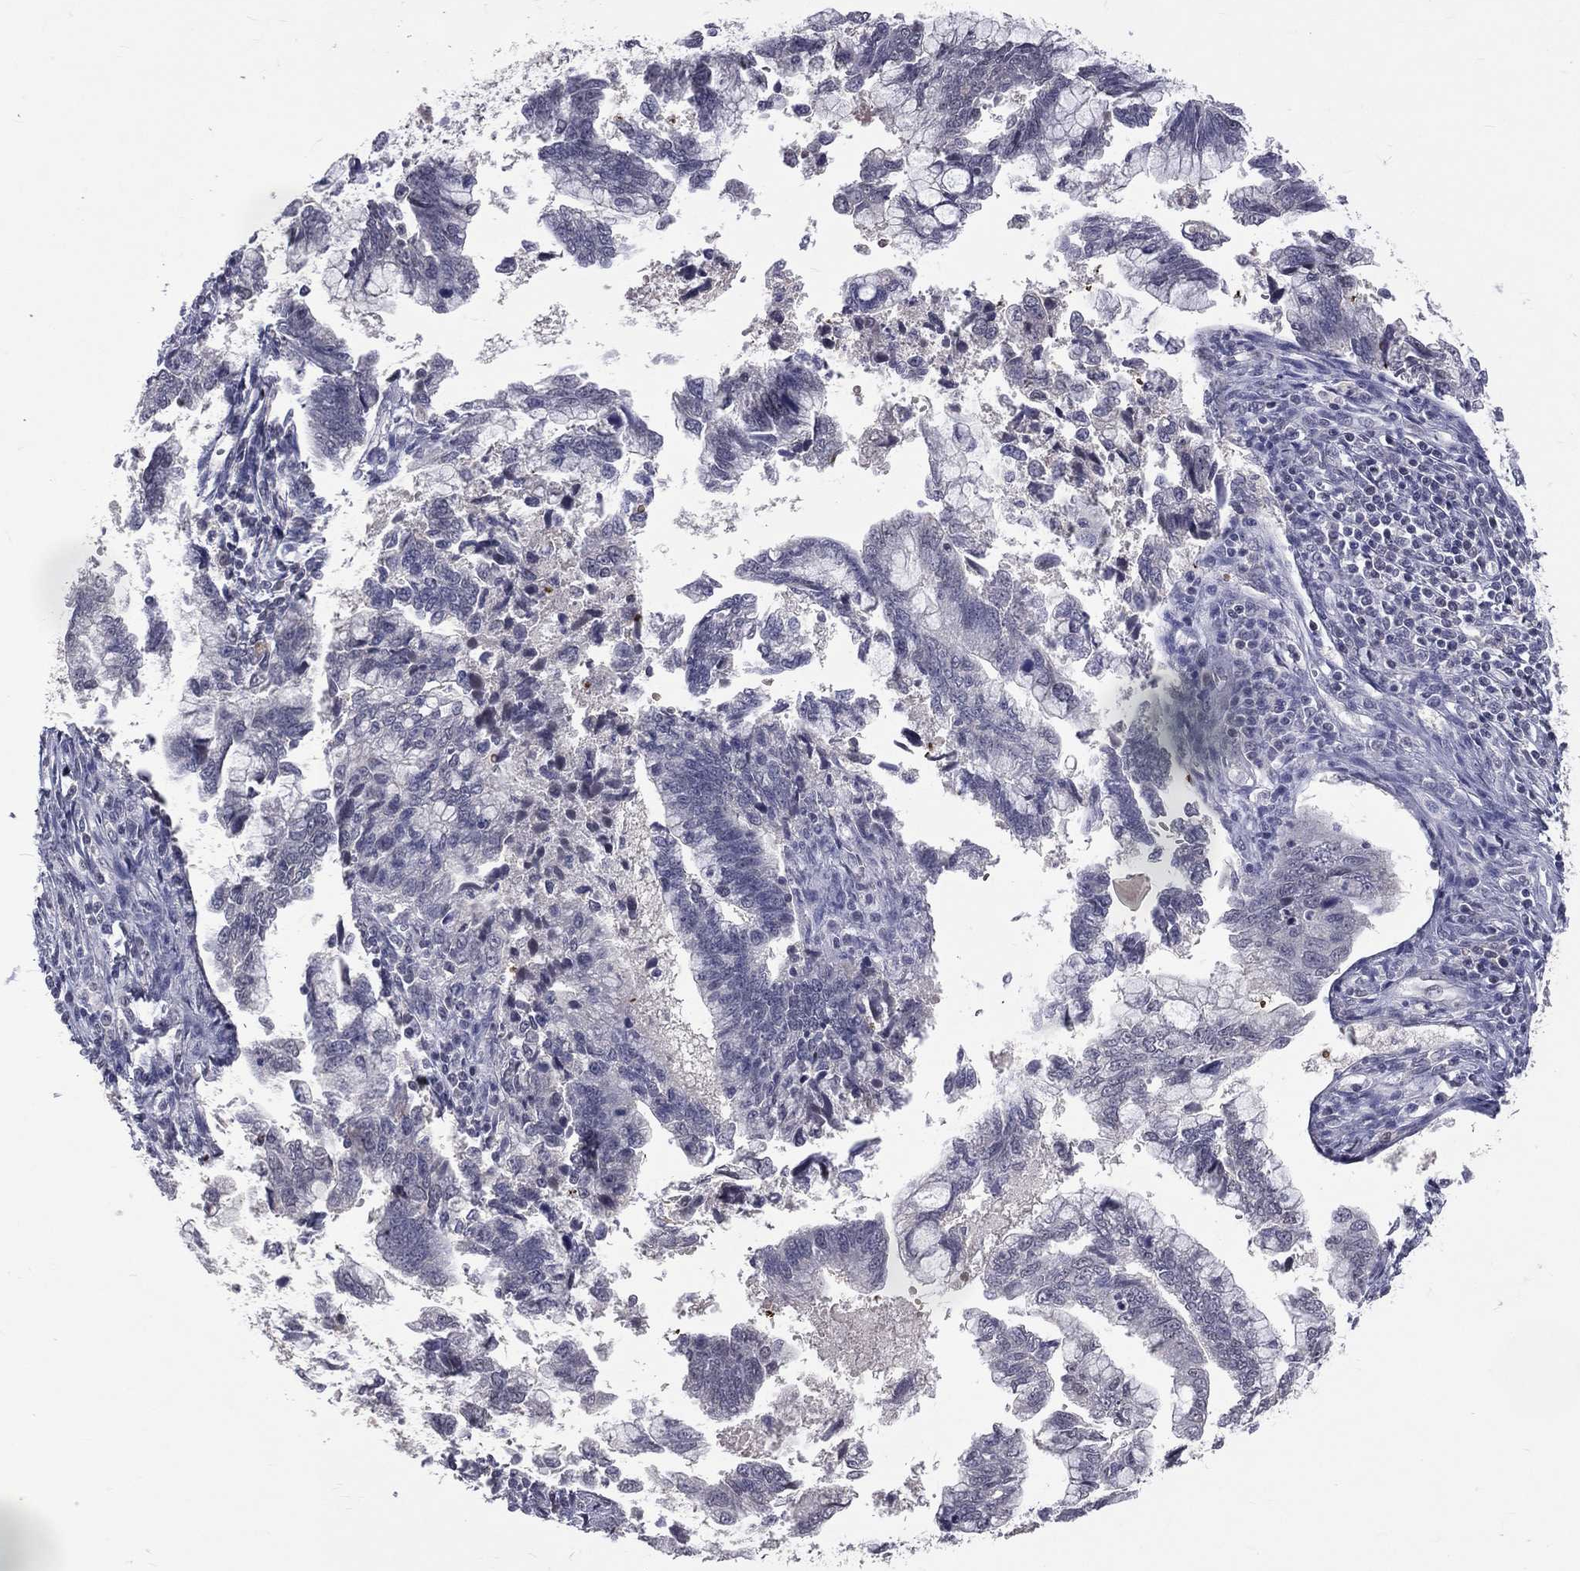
{"staining": {"intensity": "negative", "quantity": "none", "location": "none"}, "tissue": "cervical cancer", "cell_type": "Tumor cells", "image_type": "cancer", "snomed": [{"axis": "morphology", "description": "Adenocarcinoma, NOS"}, {"axis": "topography", "description": "Cervix"}], "caption": "This is an immunohistochemistry (IHC) photomicrograph of cervical adenocarcinoma. There is no positivity in tumor cells.", "gene": "DSG4", "patient": {"sex": "female", "age": 44}}